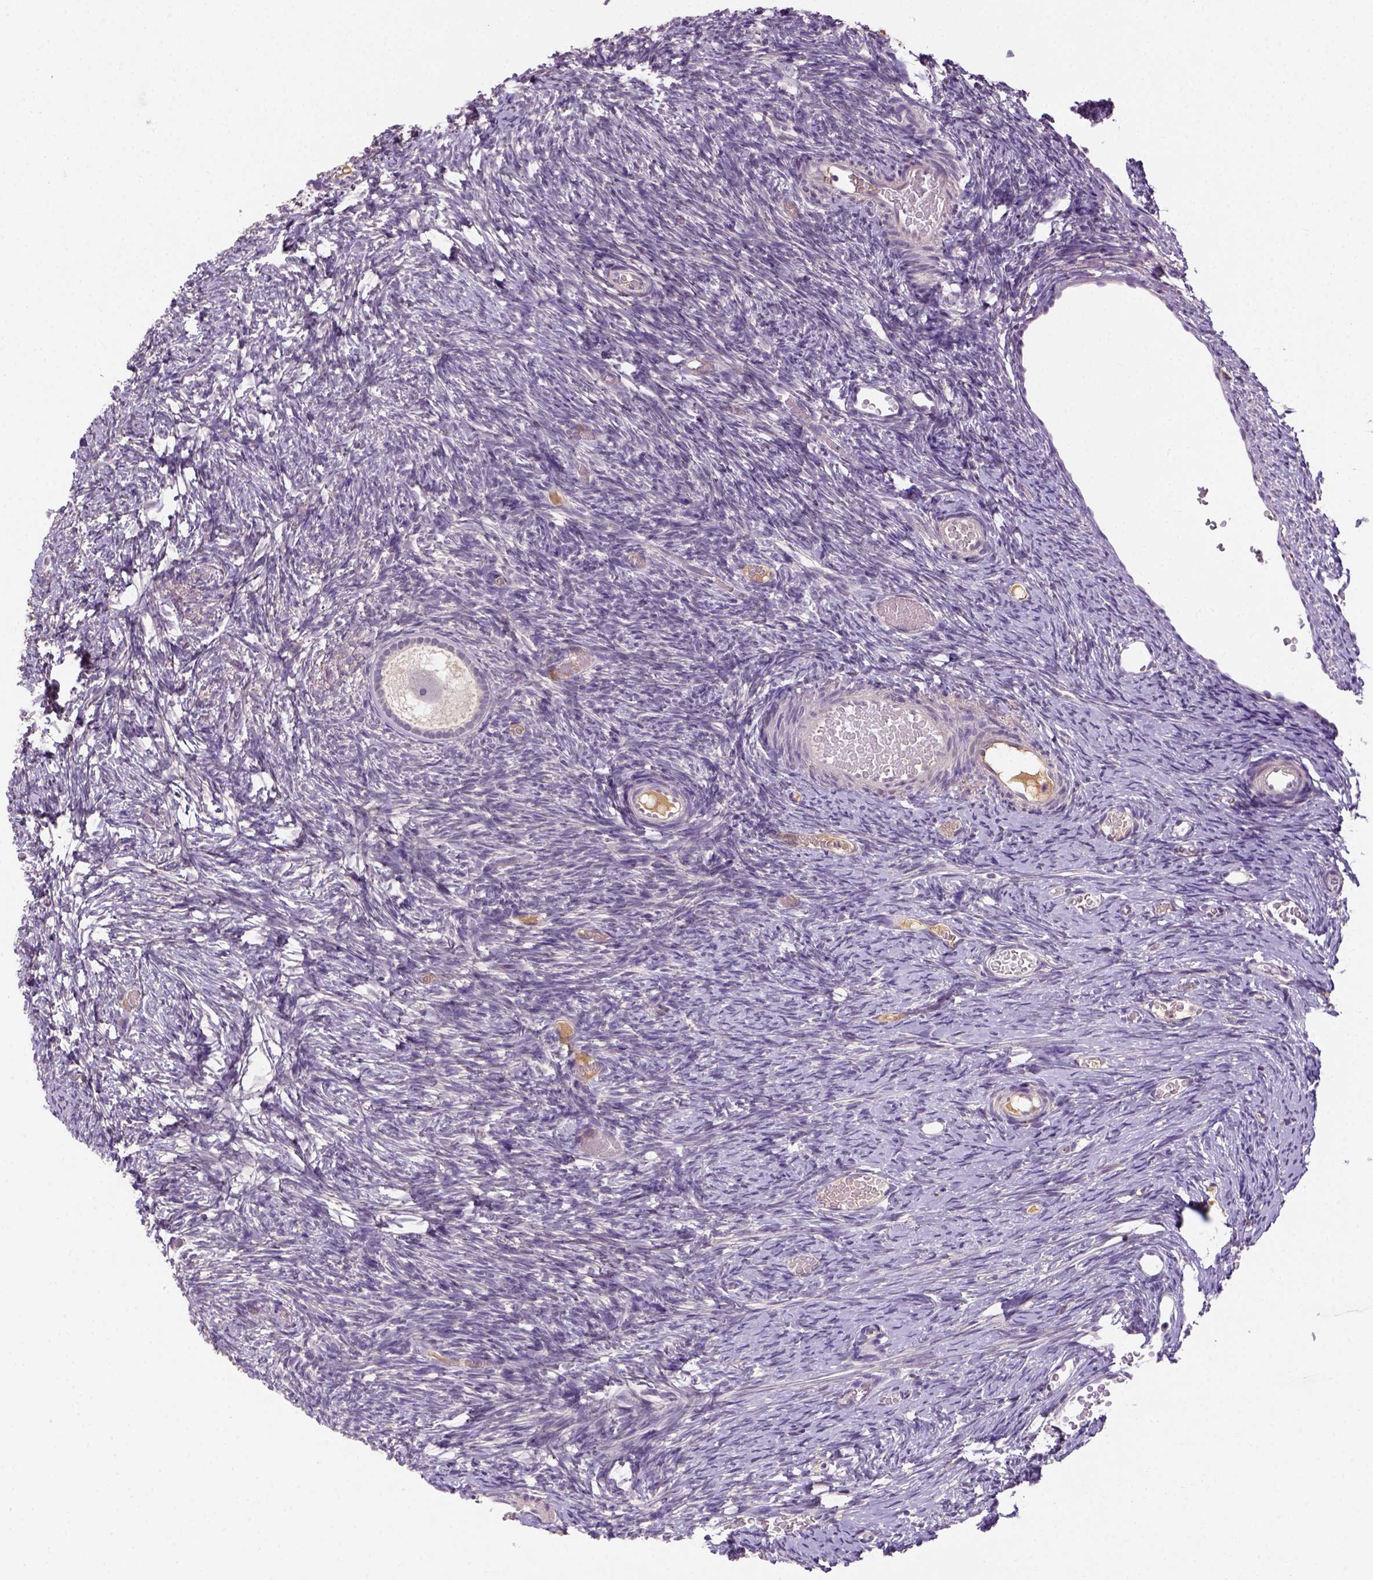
{"staining": {"intensity": "negative", "quantity": "none", "location": "none"}, "tissue": "ovary", "cell_type": "Follicle cells", "image_type": "normal", "snomed": [{"axis": "morphology", "description": "Normal tissue, NOS"}, {"axis": "topography", "description": "Ovary"}], "caption": "There is no significant staining in follicle cells of ovary. Brightfield microscopy of immunohistochemistry stained with DAB (brown) and hematoxylin (blue), captured at high magnification.", "gene": "NLGN2", "patient": {"sex": "female", "age": 39}}